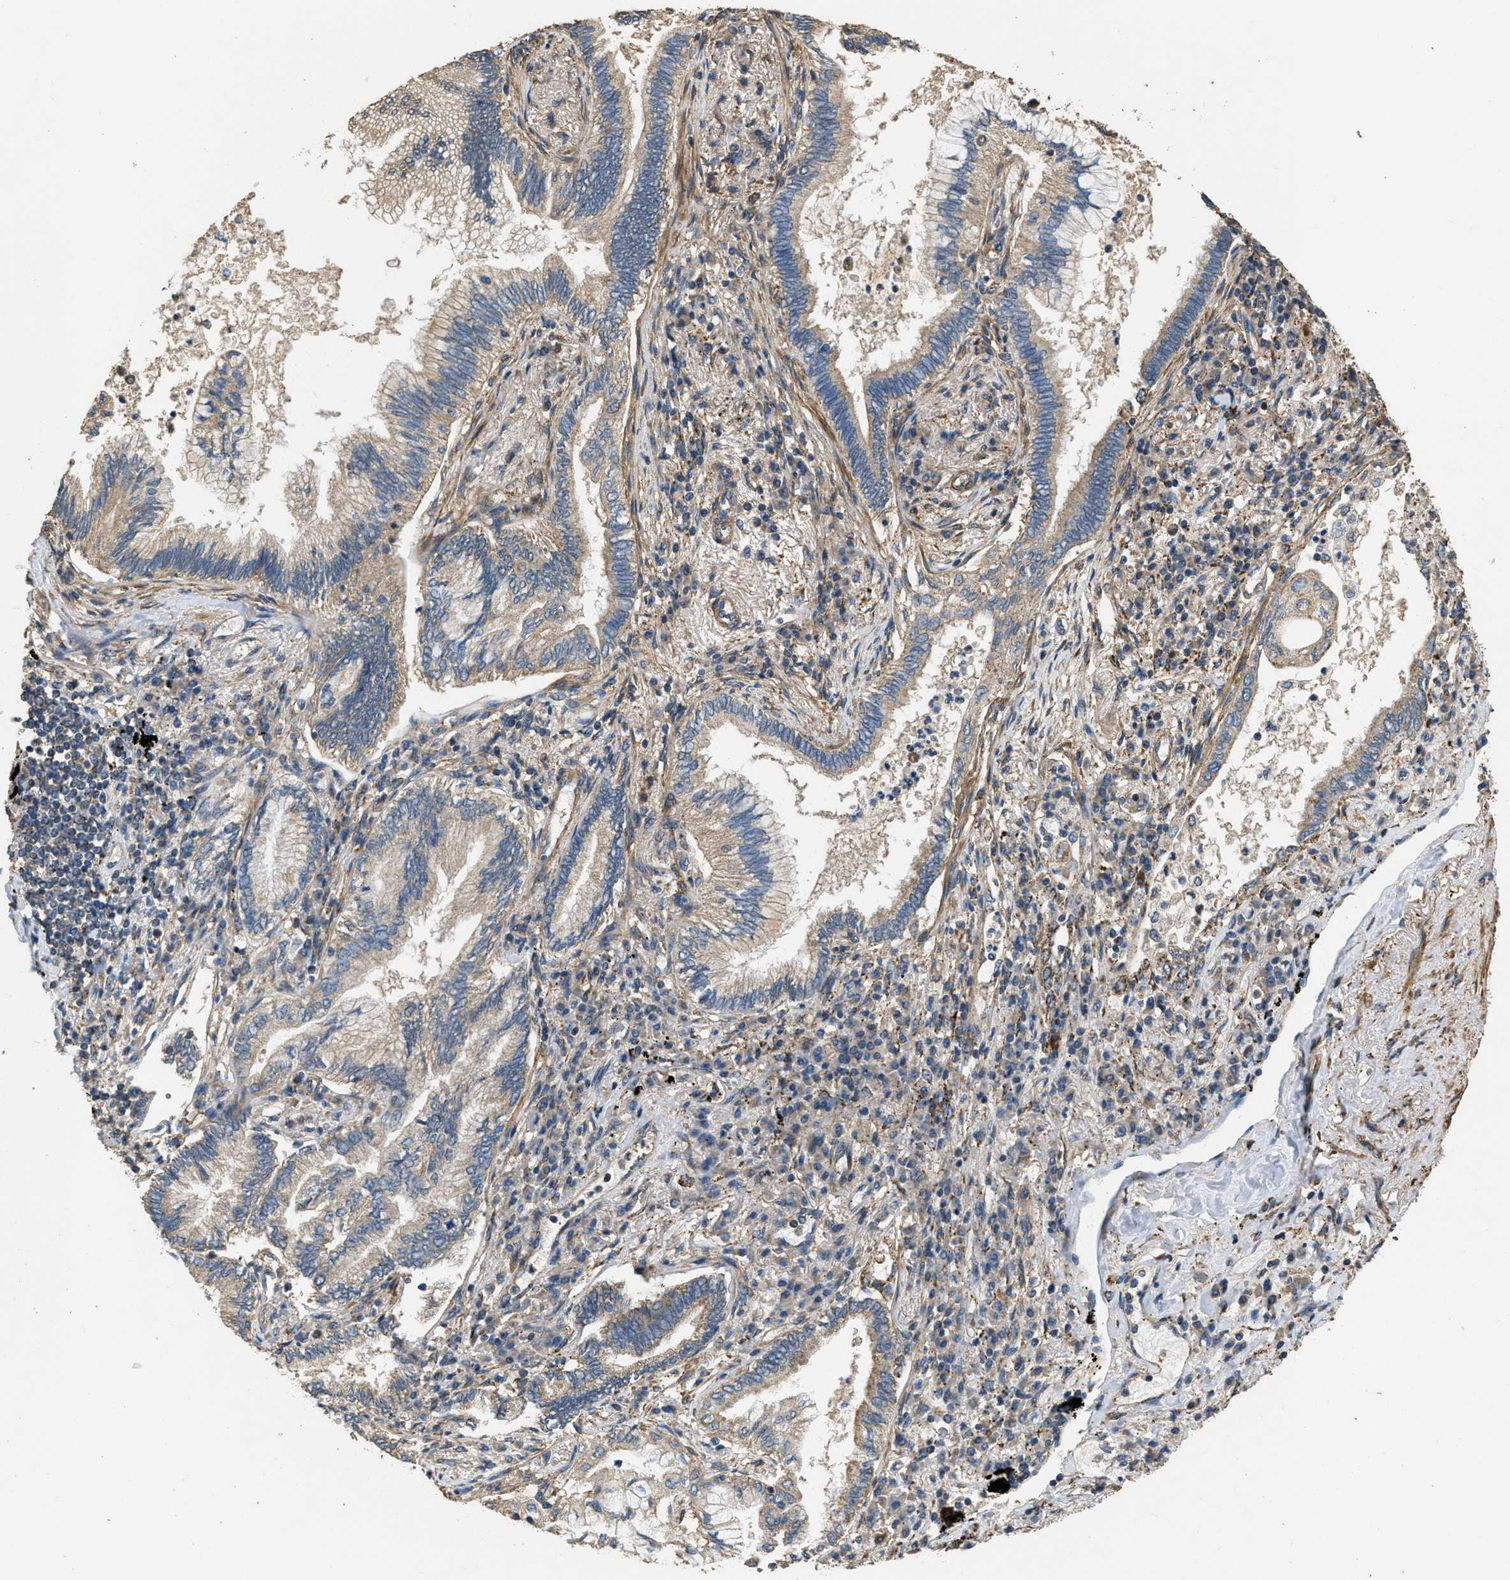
{"staining": {"intensity": "weak", "quantity": ">75%", "location": "cytoplasmic/membranous"}, "tissue": "lung cancer", "cell_type": "Tumor cells", "image_type": "cancer", "snomed": [{"axis": "morphology", "description": "Normal tissue, NOS"}, {"axis": "morphology", "description": "Adenocarcinoma, NOS"}, {"axis": "topography", "description": "Bronchus"}, {"axis": "topography", "description": "Lung"}], "caption": "Approximately >75% of tumor cells in lung adenocarcinoma show weak cytoplasmic/membranous protein positivity as visualized by brown immunohistochemical staining.", "gene": "THBS2", "patient": {"sex": "female", "age": 70}}